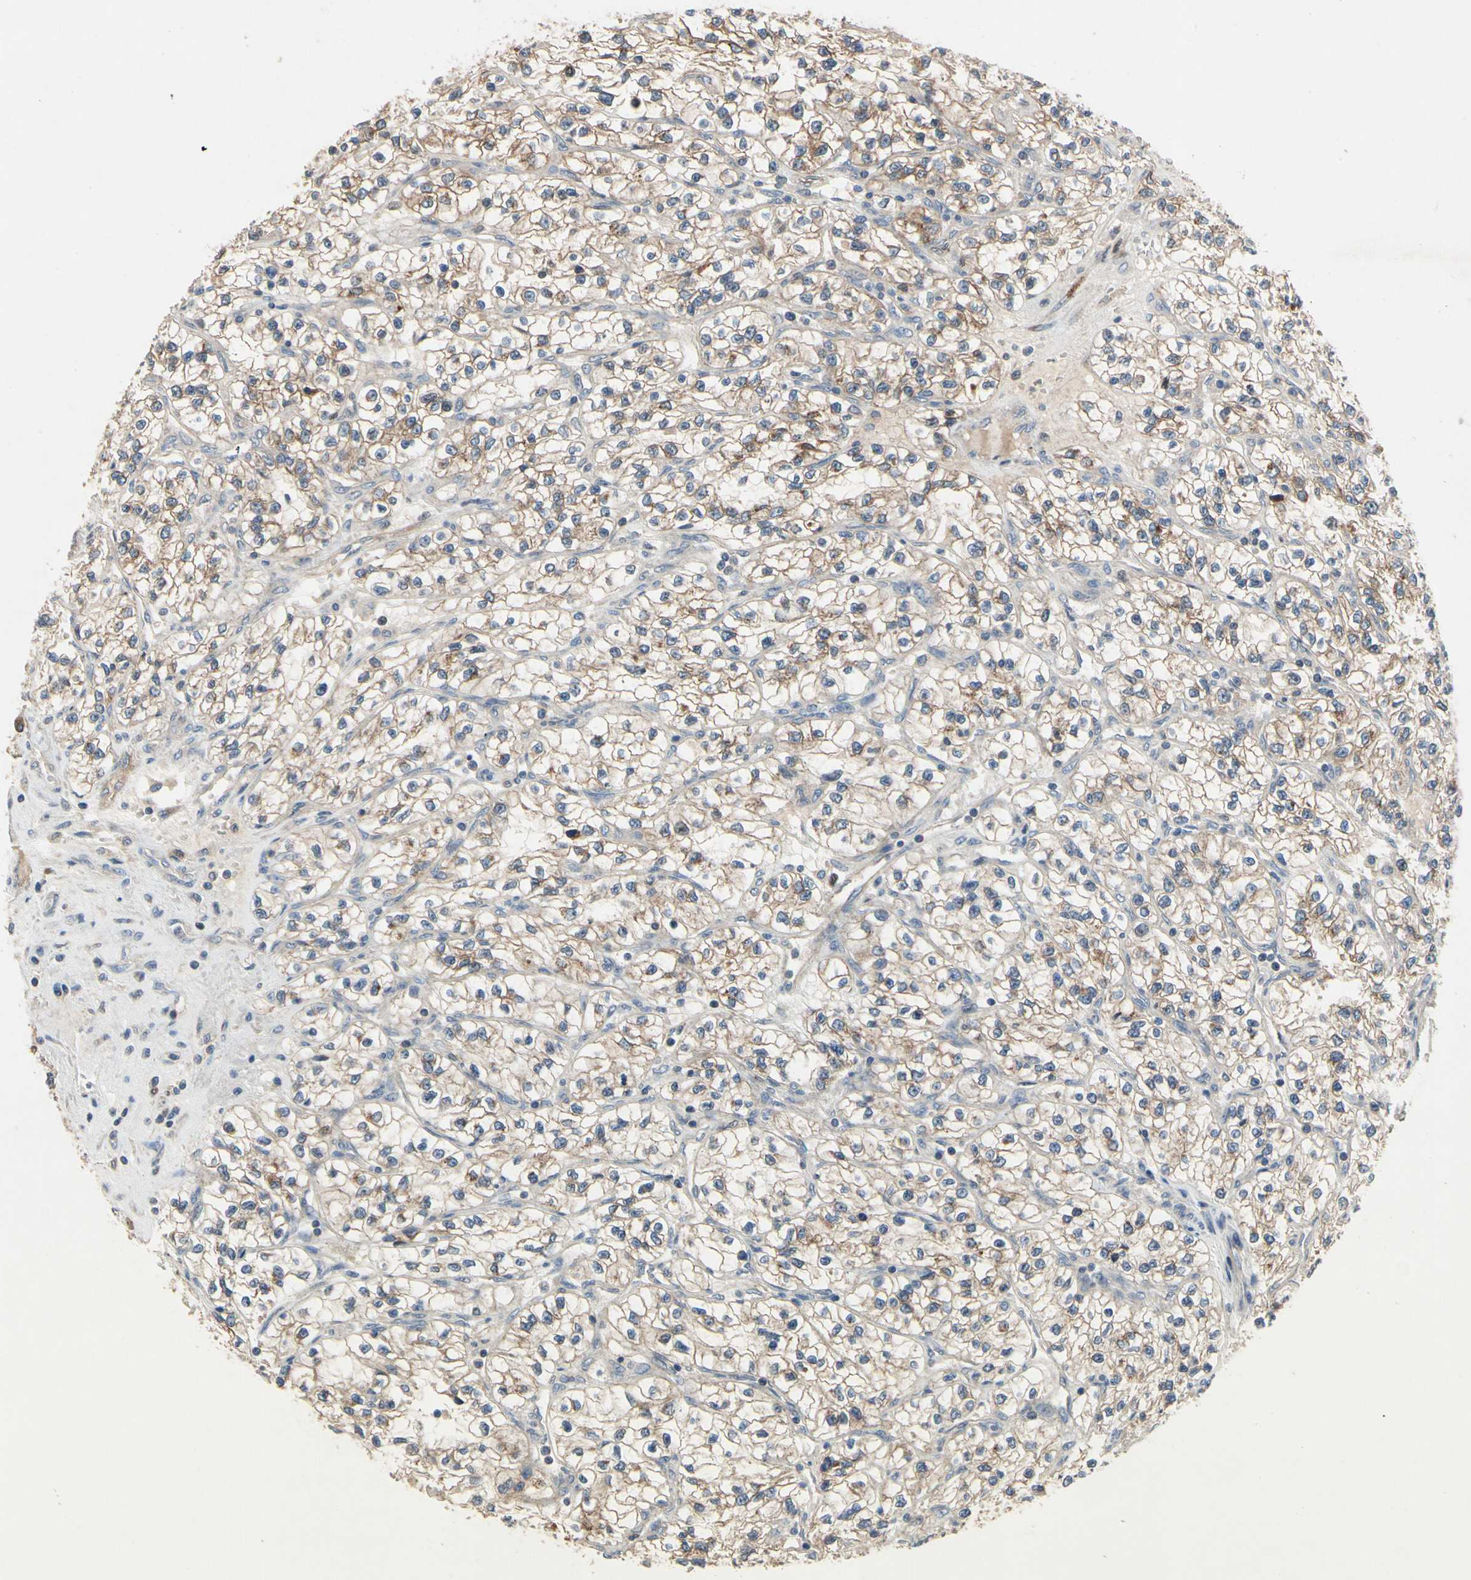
{"staining": {"intensity": "moderate", "quantity": "25%-75%", "location": "cytoplasmic/membranous"}, "tissue": "renal cancer", "cell_type": "Tumor cells", "image_type": "cancer", "snomed": [{"axis": "morphology", "description": "Adenocarcinoma, NOS"}, {"axis": "topography", "description": "Kidney"}], "caption": "There is medium levels of moderate cytoplasmic/membranous expression in tumor cells of adenocarcinoma (renal), as demonstrated by immunohistochemical staining (brown color).", "gene": "CGREF1", "patient": {"sex": "female", "age": 57}}